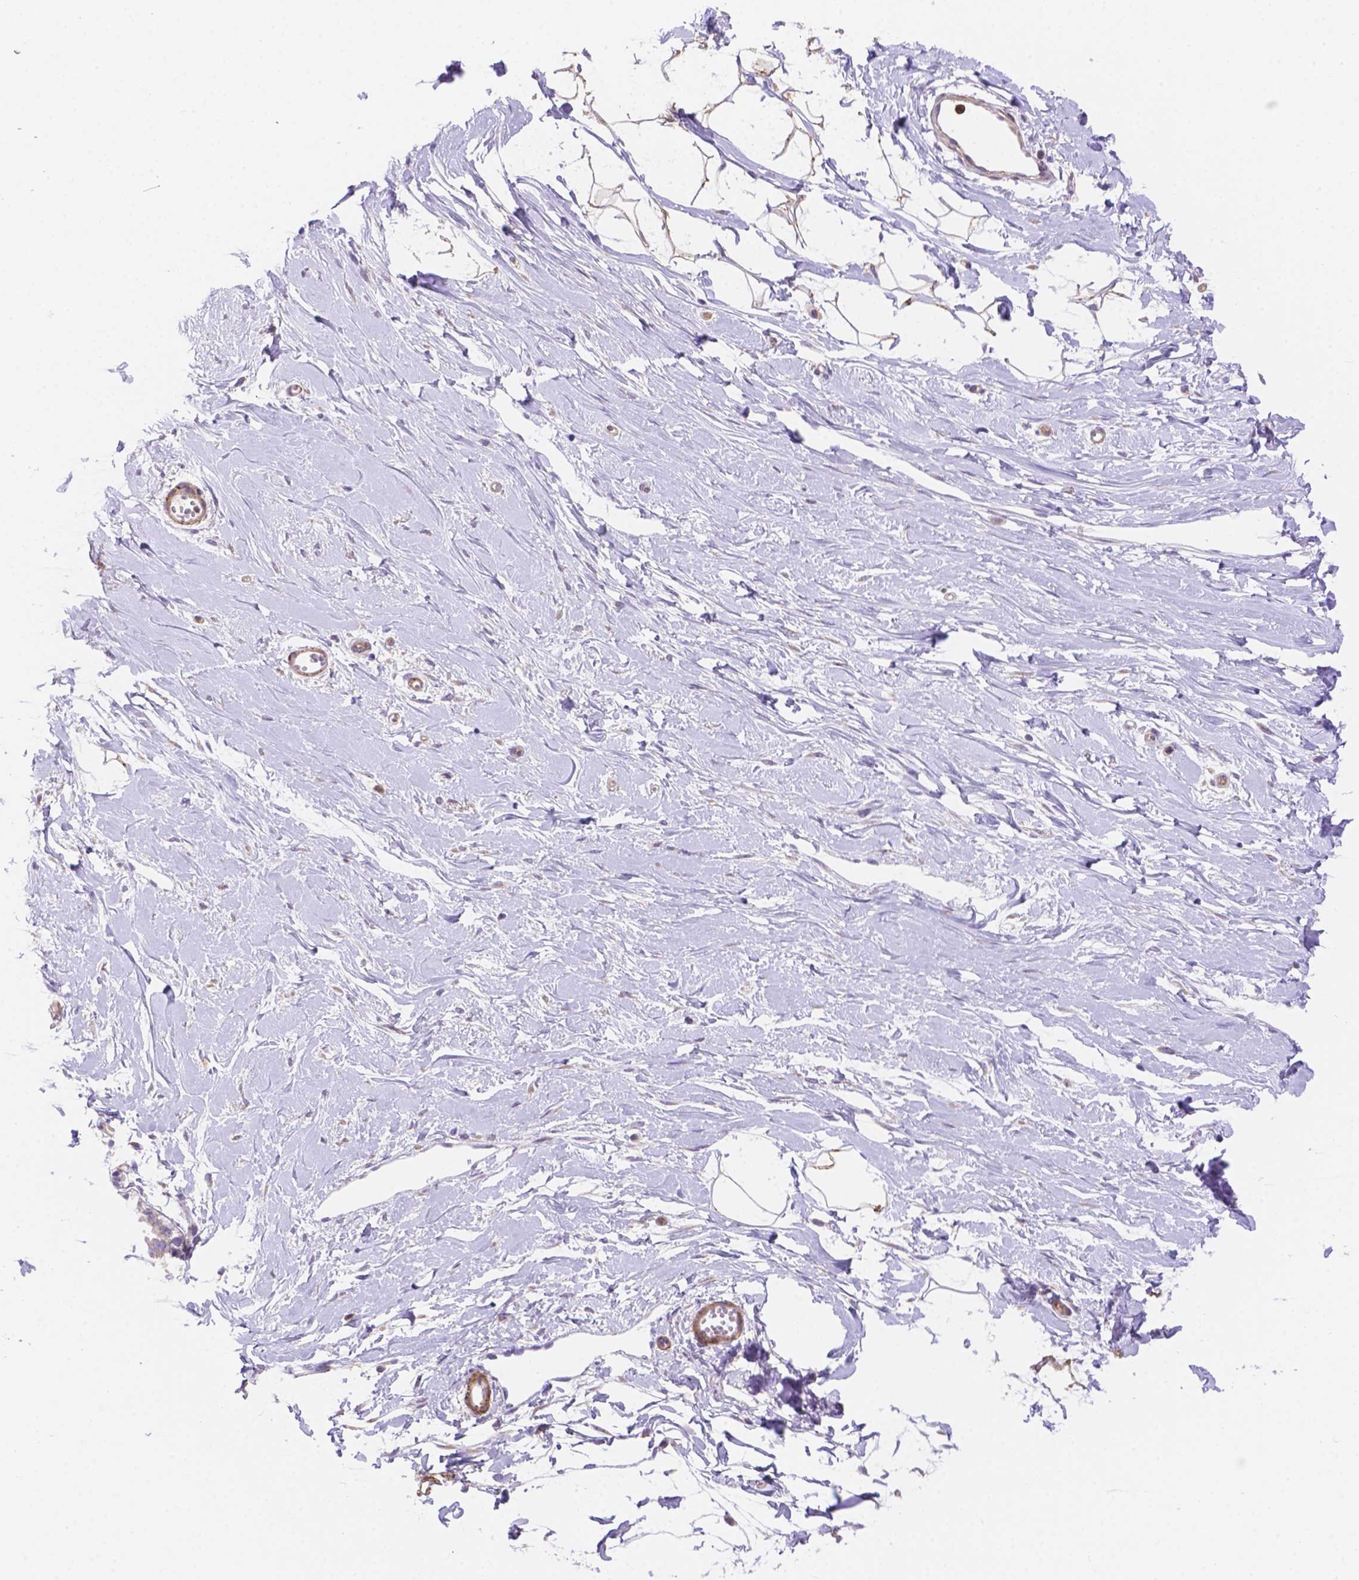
{"staining": {"intensity": "negative", "quantity": "none", "location": "none"}, "tissue": "breast", "cell_type": "Adipocytes", "image_type": "normal", "snomed": [{"axis": "morphology", "description": "Normal tissue, NOS"}, {"axis": "topography", "description": "Breast"}], "caption": "IHC image of benign breast: breast stained with DAB demonstrates no significant protein positivity in adipocytes.", "gene": "NXPE2", "patient": {"sex": "female", "age": 49}}